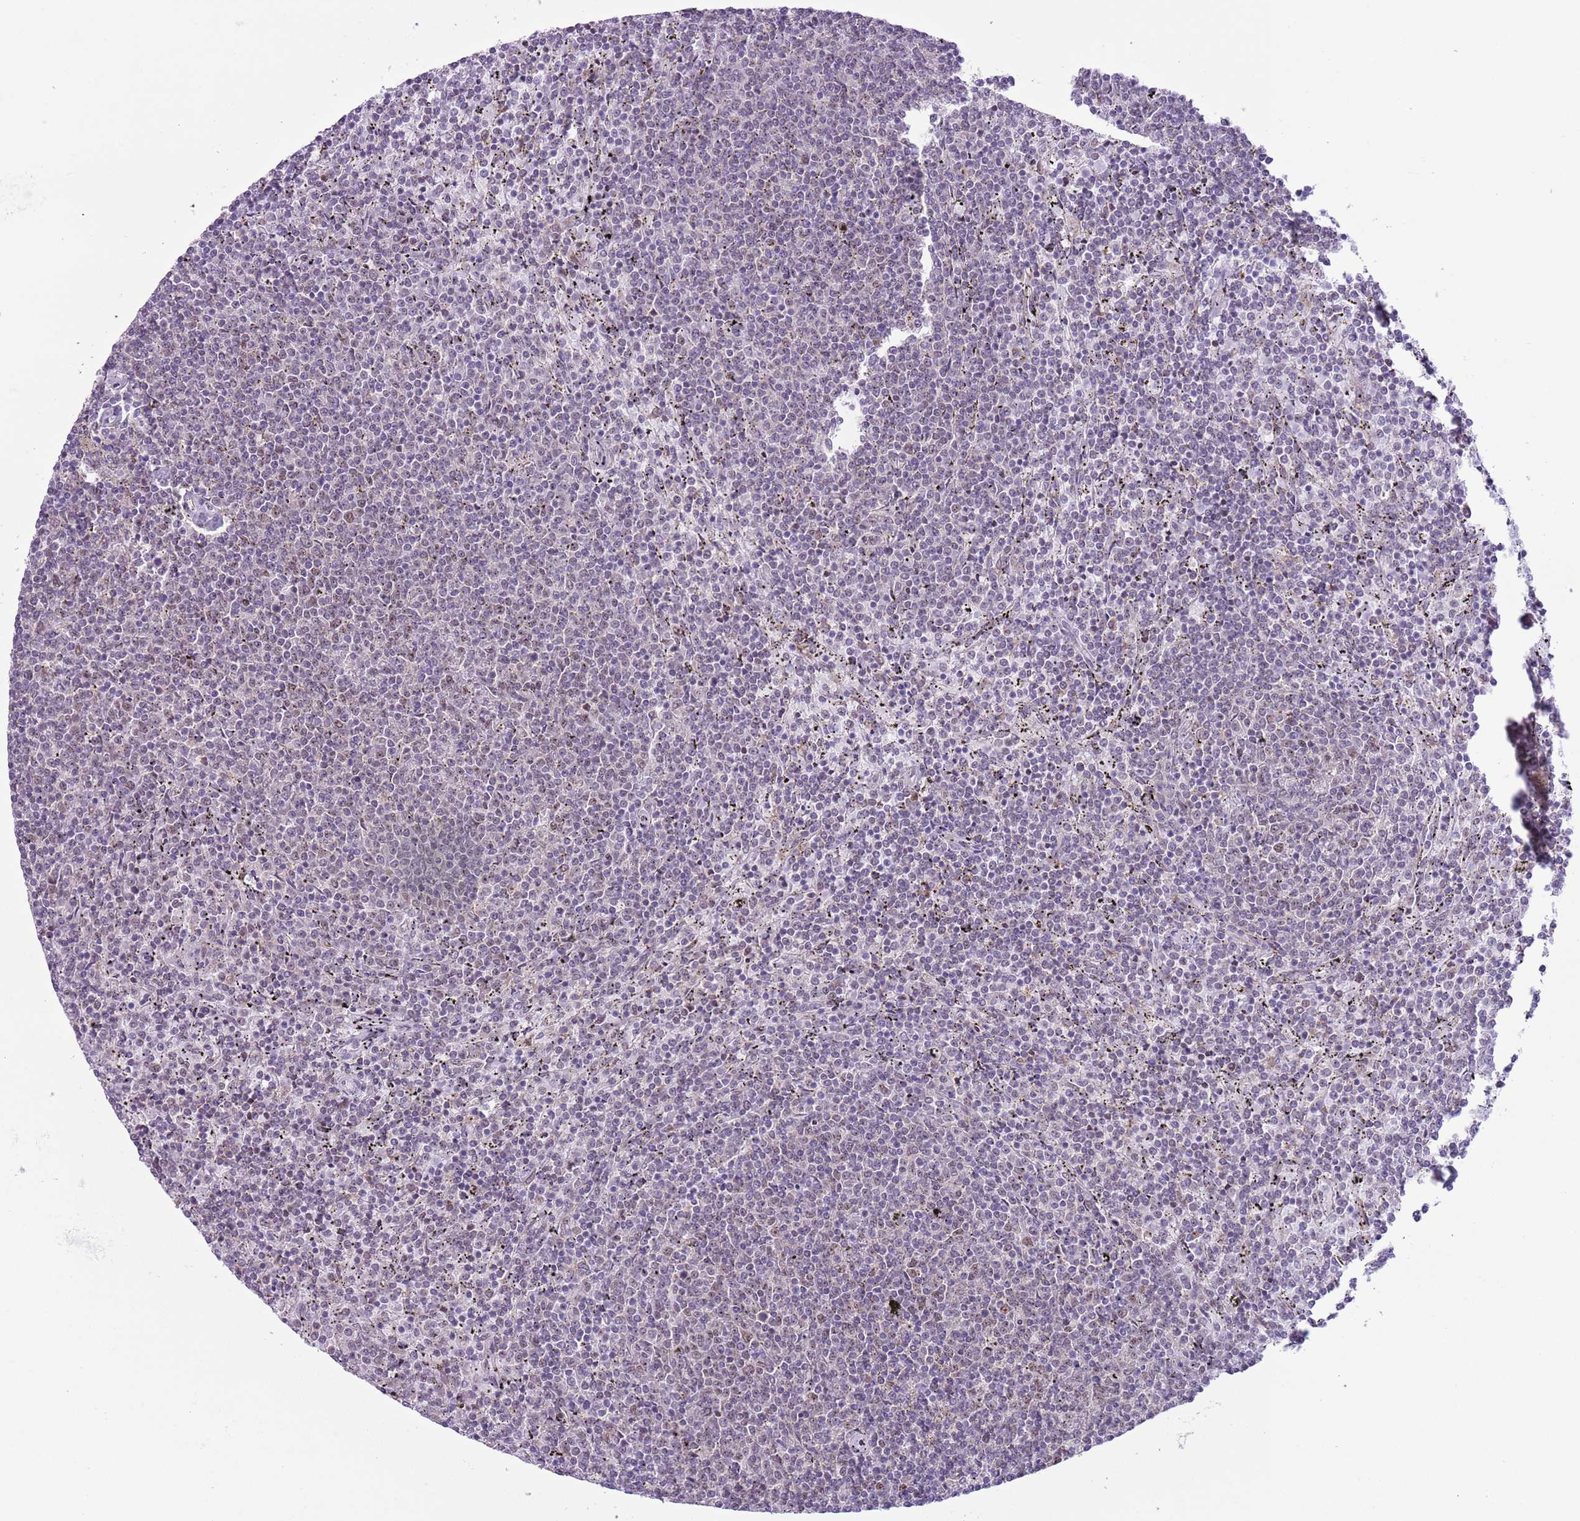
{"staining": {"intensity": "negative", "quantity": "none", "location": "none"}, "tissue": "lymphoma", "cell_type": "Tumor cells", "image_type": "cancer", "snomed": [{"axis": "morphology", "description": "Malignant lymphoma, non-Hodgkin's type, Low grade"}, {"axis": "topography", "description": "Spleen"}], "caption": "Immunohistochemical staining of human low-grade malignant lymphoma, non-Hodgkin's type exhibits no significant positivity in tumor cells.", "gene": "ZNF576", "patient": {"sex": "female", "age": 50}}